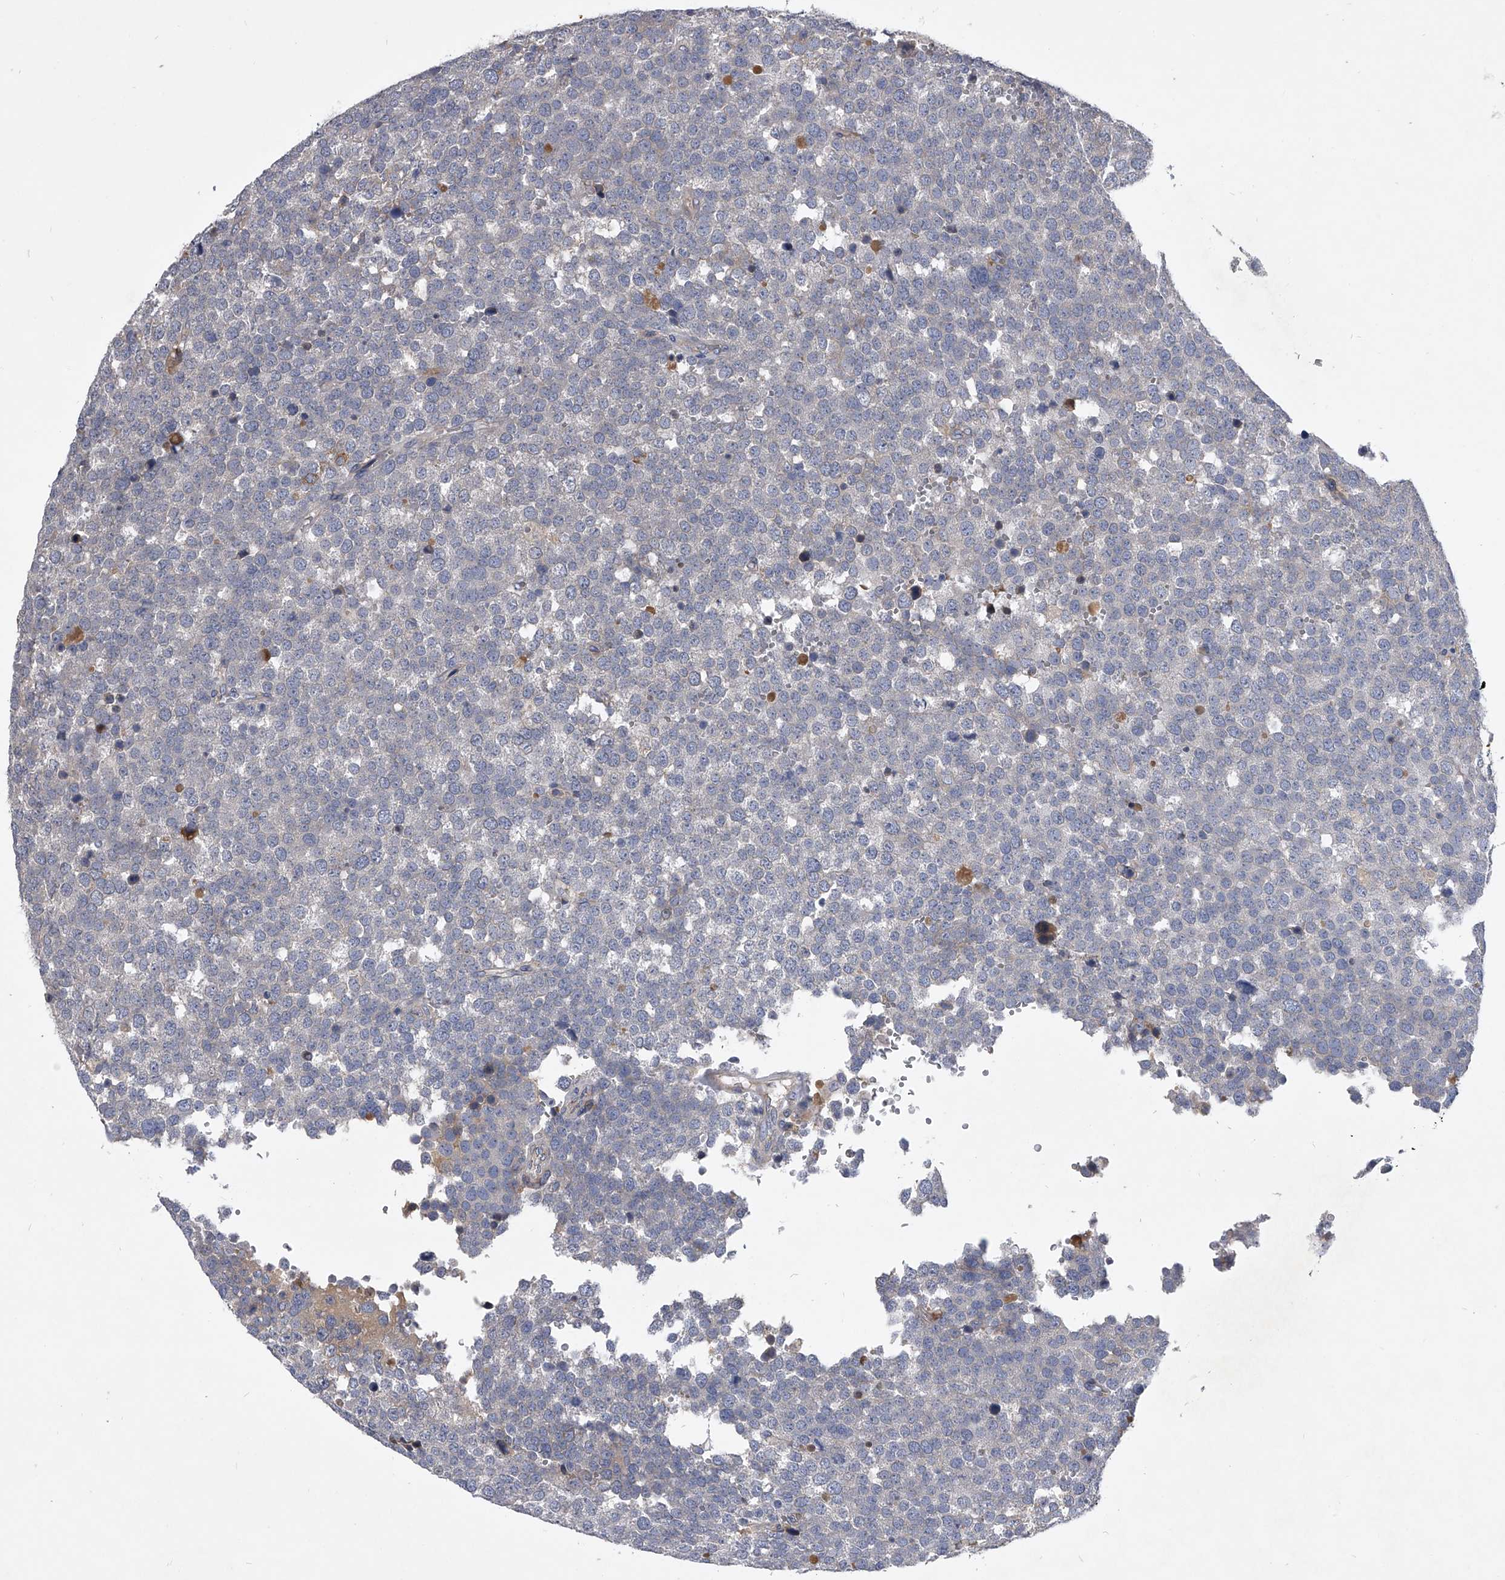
{"staining": {"intensity": "negative", "quantity": "none", "location": "none"}, "tissue": "testis cancer", "cell_type": "Tumor cells", "image_type": "cancer", "snomed": [{"axis": "morphology", "description": "Seminoma, NOS"}, {"axis": "topography", "description": "Testis"}], "caption": "Testis cancer was stained to show a protein in brown. There is no significant expression in tumor cells. (DAB IHC, high magnification).", "gene": "CCR4", "patient": {"sex": "male", "age": 71}}